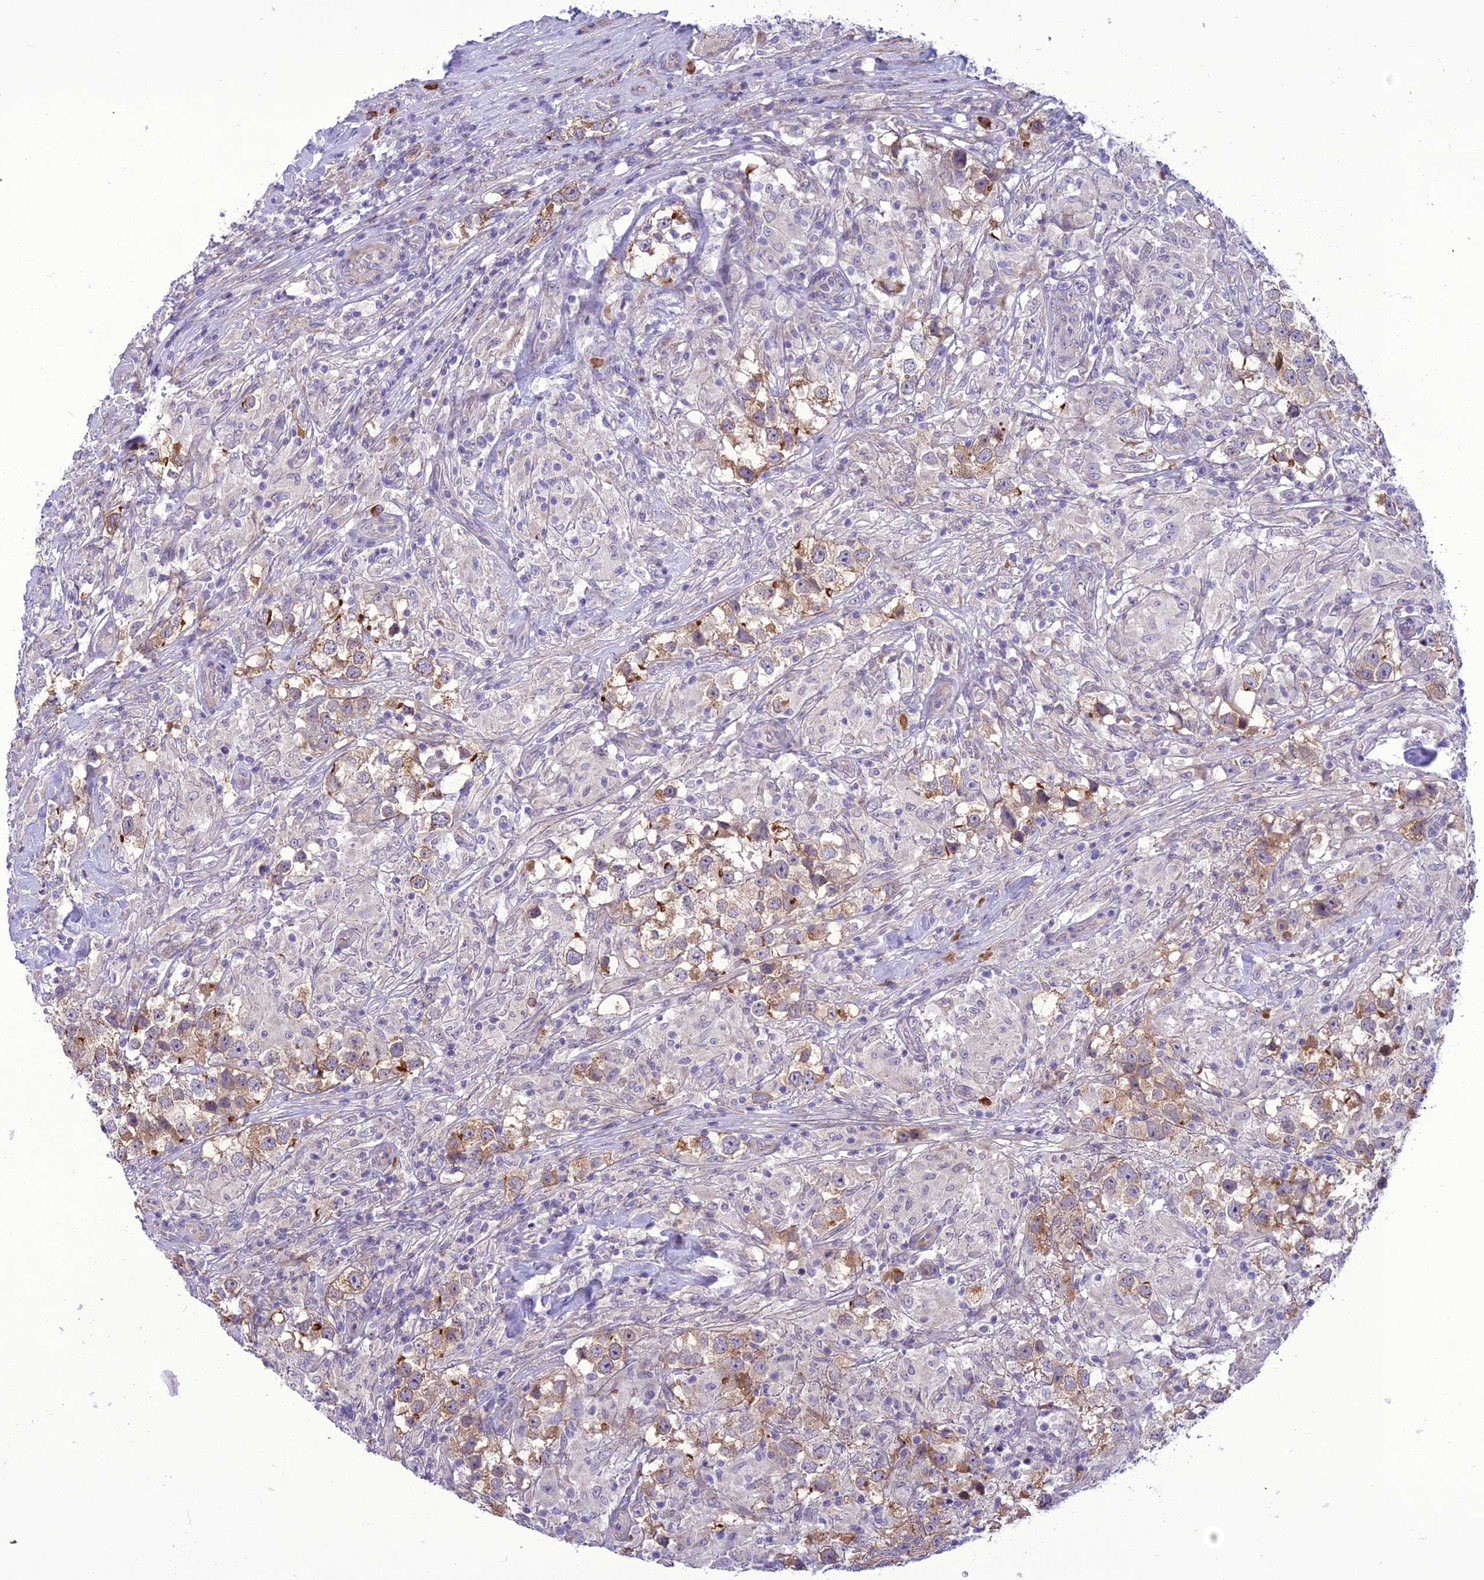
{"staining": {"intensity": "moderate", "quantity": "25%-75%", "location": "cytoplasmic/membranous"}, "tissue": "testis cancer", "cell_type": "Tumor cells", "image_type": "cancer", "snomed": [{"axis": "morphology", "description": "Seminoma, NOS"}, {"axis": "topography", "description": "Testis"}], "caption": "Brown immunohistochemical staining in testis seminoma reveals moderate cytoplasmic/membranous expression in about 25%-75% of tumor cells.", "gene": "NEURL2", "patient": {"sex": "male", "age": 46}}